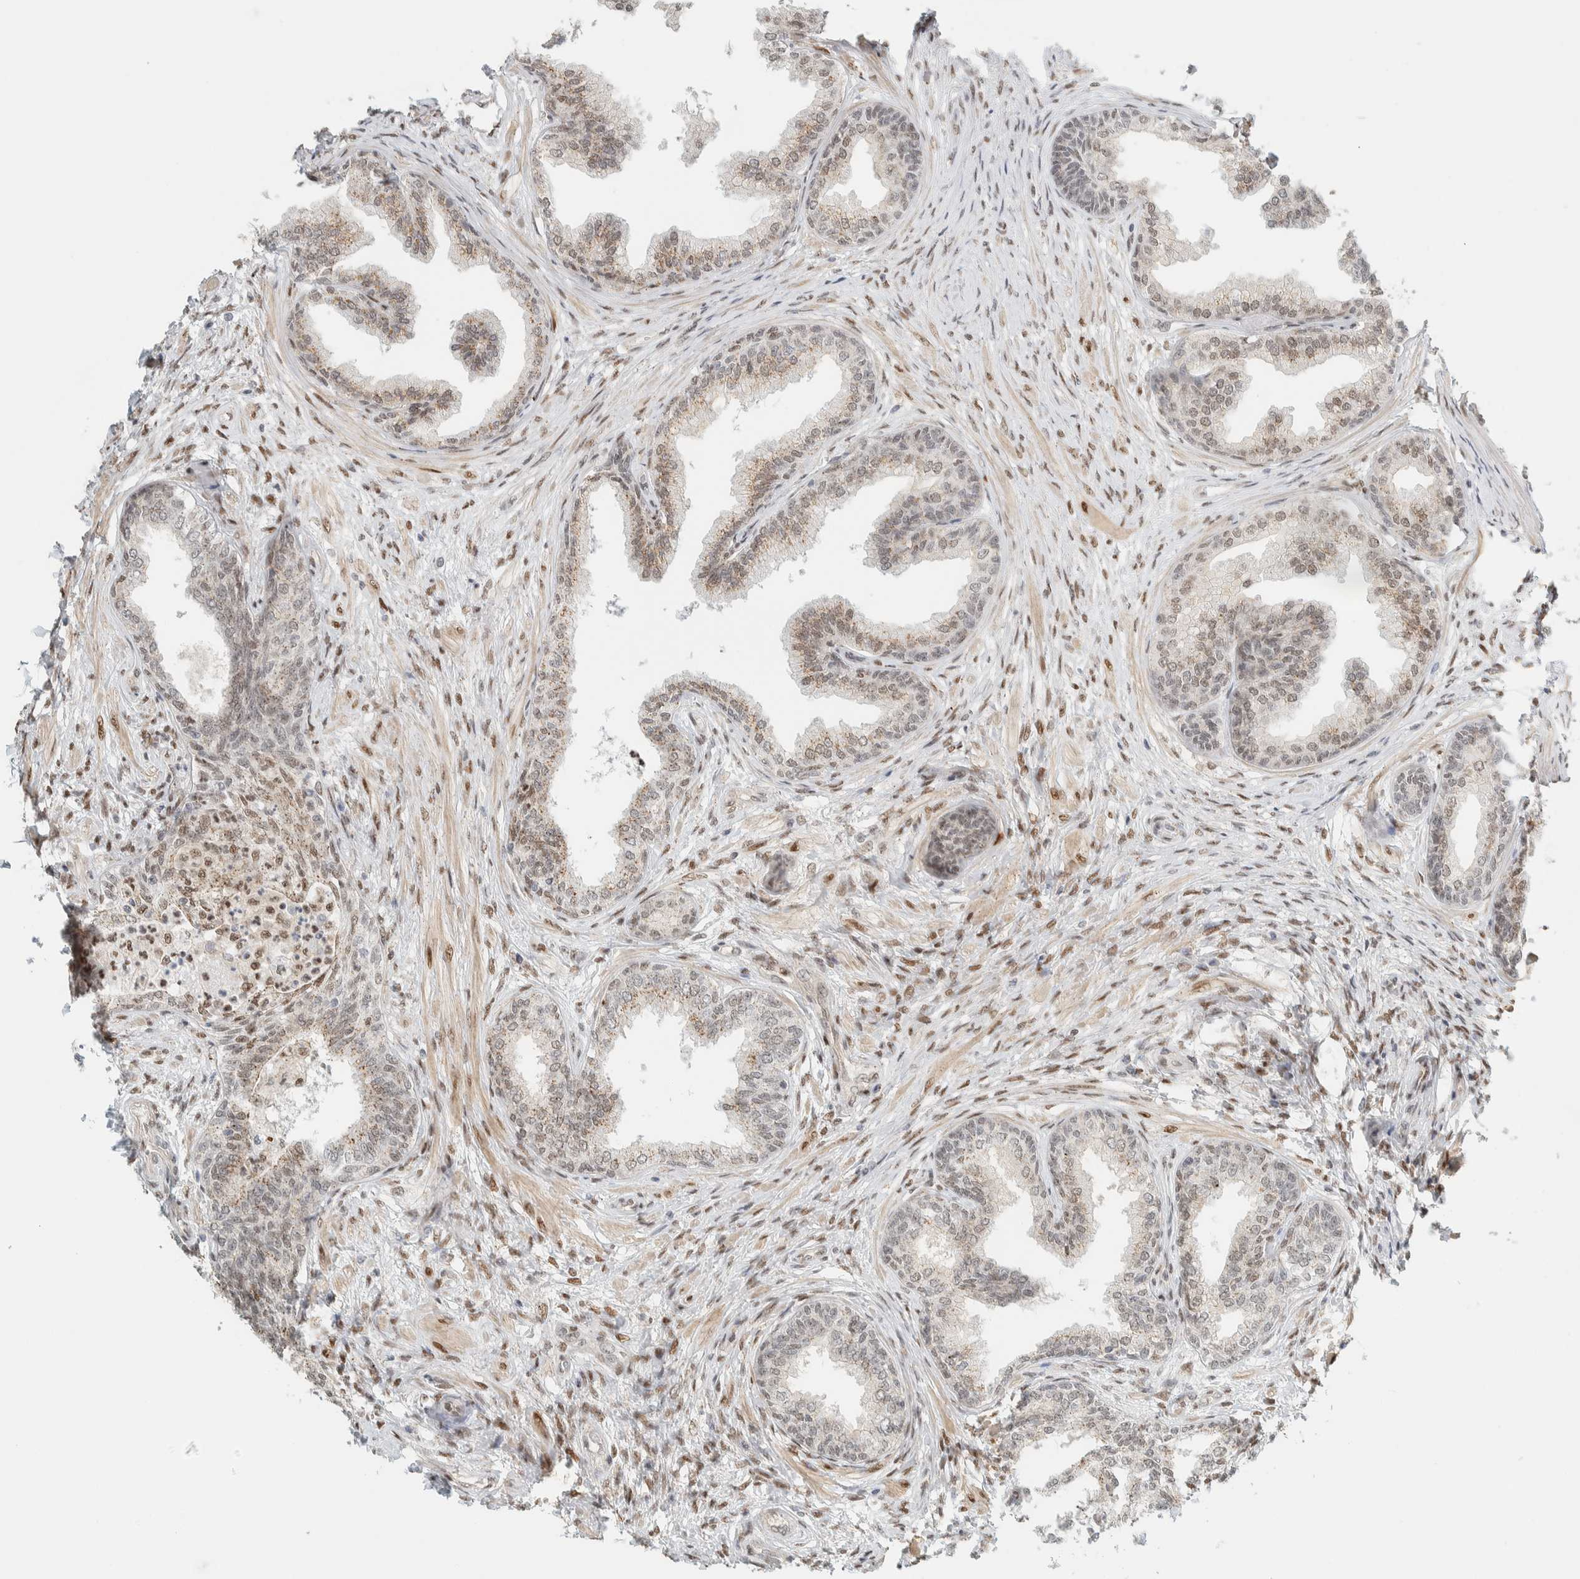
{"staining": {"intensity": "weak", "quantity": "25%-75%", "location": "cytoplasmic/membranous,nuclear"}, "tissue": "prostate", "cell_type": "Glandular cells", "image_type": "normal", "snomed": [{"axis": "morphology", "description": "Normal tissue, NOS"}, {"axis": "topography", "description": "Prostate"}], "caption": "Brown immunohistochemical staining in unremarkable prostate displays weak cytoplasmic/membranous,nuclear staining in approximately 25%-75% of glandular cells. The protein is shown in brown color, while the nuclei are stained blue.", "gene": "TFE3", "patient": {"sex": "male", "age": 76}}